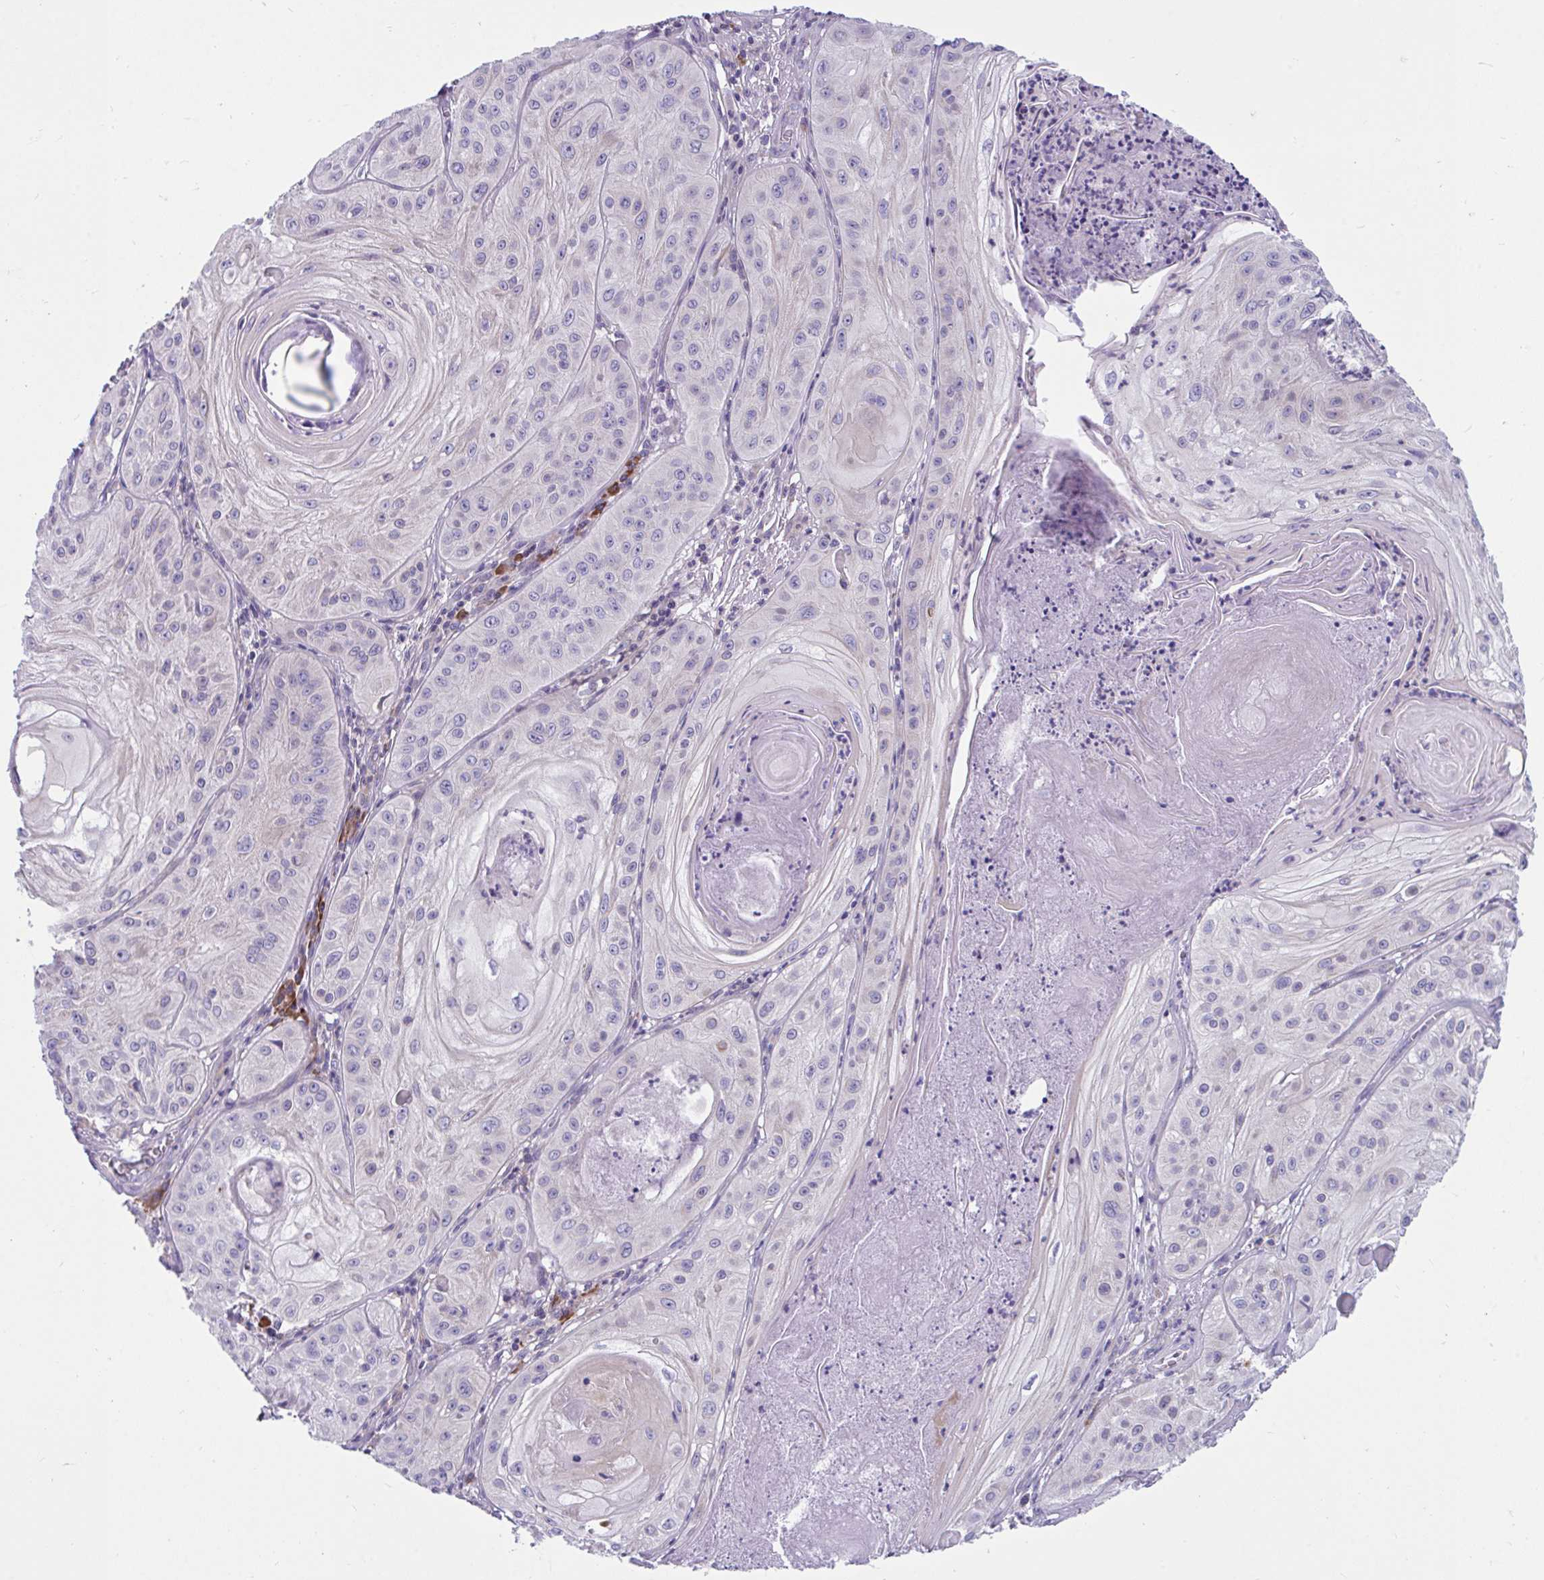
{"staining": {"intensity": "negative", "quantity": "none", "location": "none"}, "tissue": "skin cancer", "cell_type": "Tumor cells", "image_type": "cancer", "snomed": [{"axis": "morphology", "description": "Squamous cell carcinoma, NOS"}, {"axis": "topography", "description": "Skin"}], "caption": "Immunohistochemical staining of human squamous cell carcinoma (skin) exhibits no significant positivity in tumor cells.", "gene": "WBP1", "patient": {"sex": "male", "age": 85}}